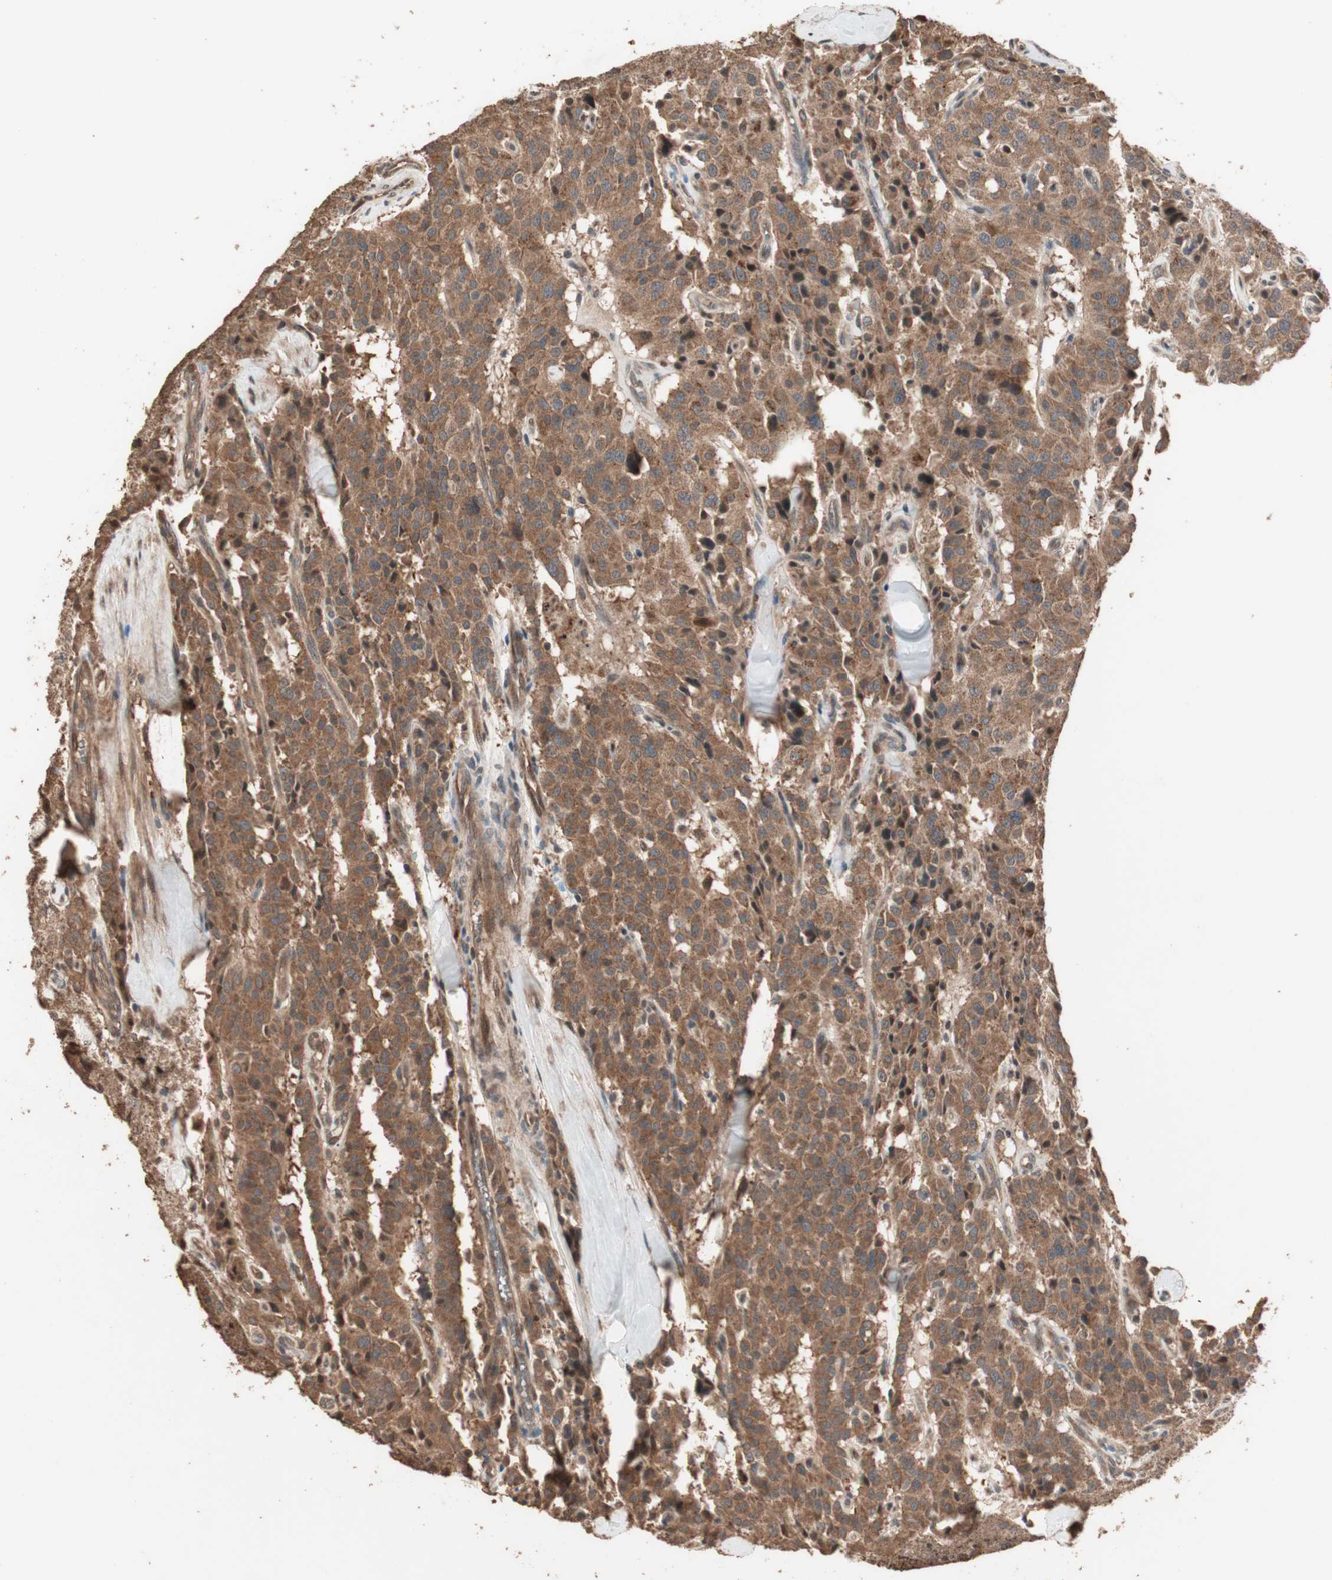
{"staining": {"intensity": "strong", "quantity": ">75%", "location": "cytoplasmic/membranous"}, "tissue": "carcinoid", "cell_type": "Tumor cells", "image_type": "cancer", "snomed": [{"axis": "morphology", "description": "Carcinoid, malignant, NOS"}, {"axis": "topography", "description": "Lung"}], "caption": "This micrograph exhibits immunohistochemistry staining of carcinoid, with high strong cytoplasmic/membranous positivity in about >75% of tumor cells.", "gene": "USP20", "patient": {"sex": "male", "age": 30}}